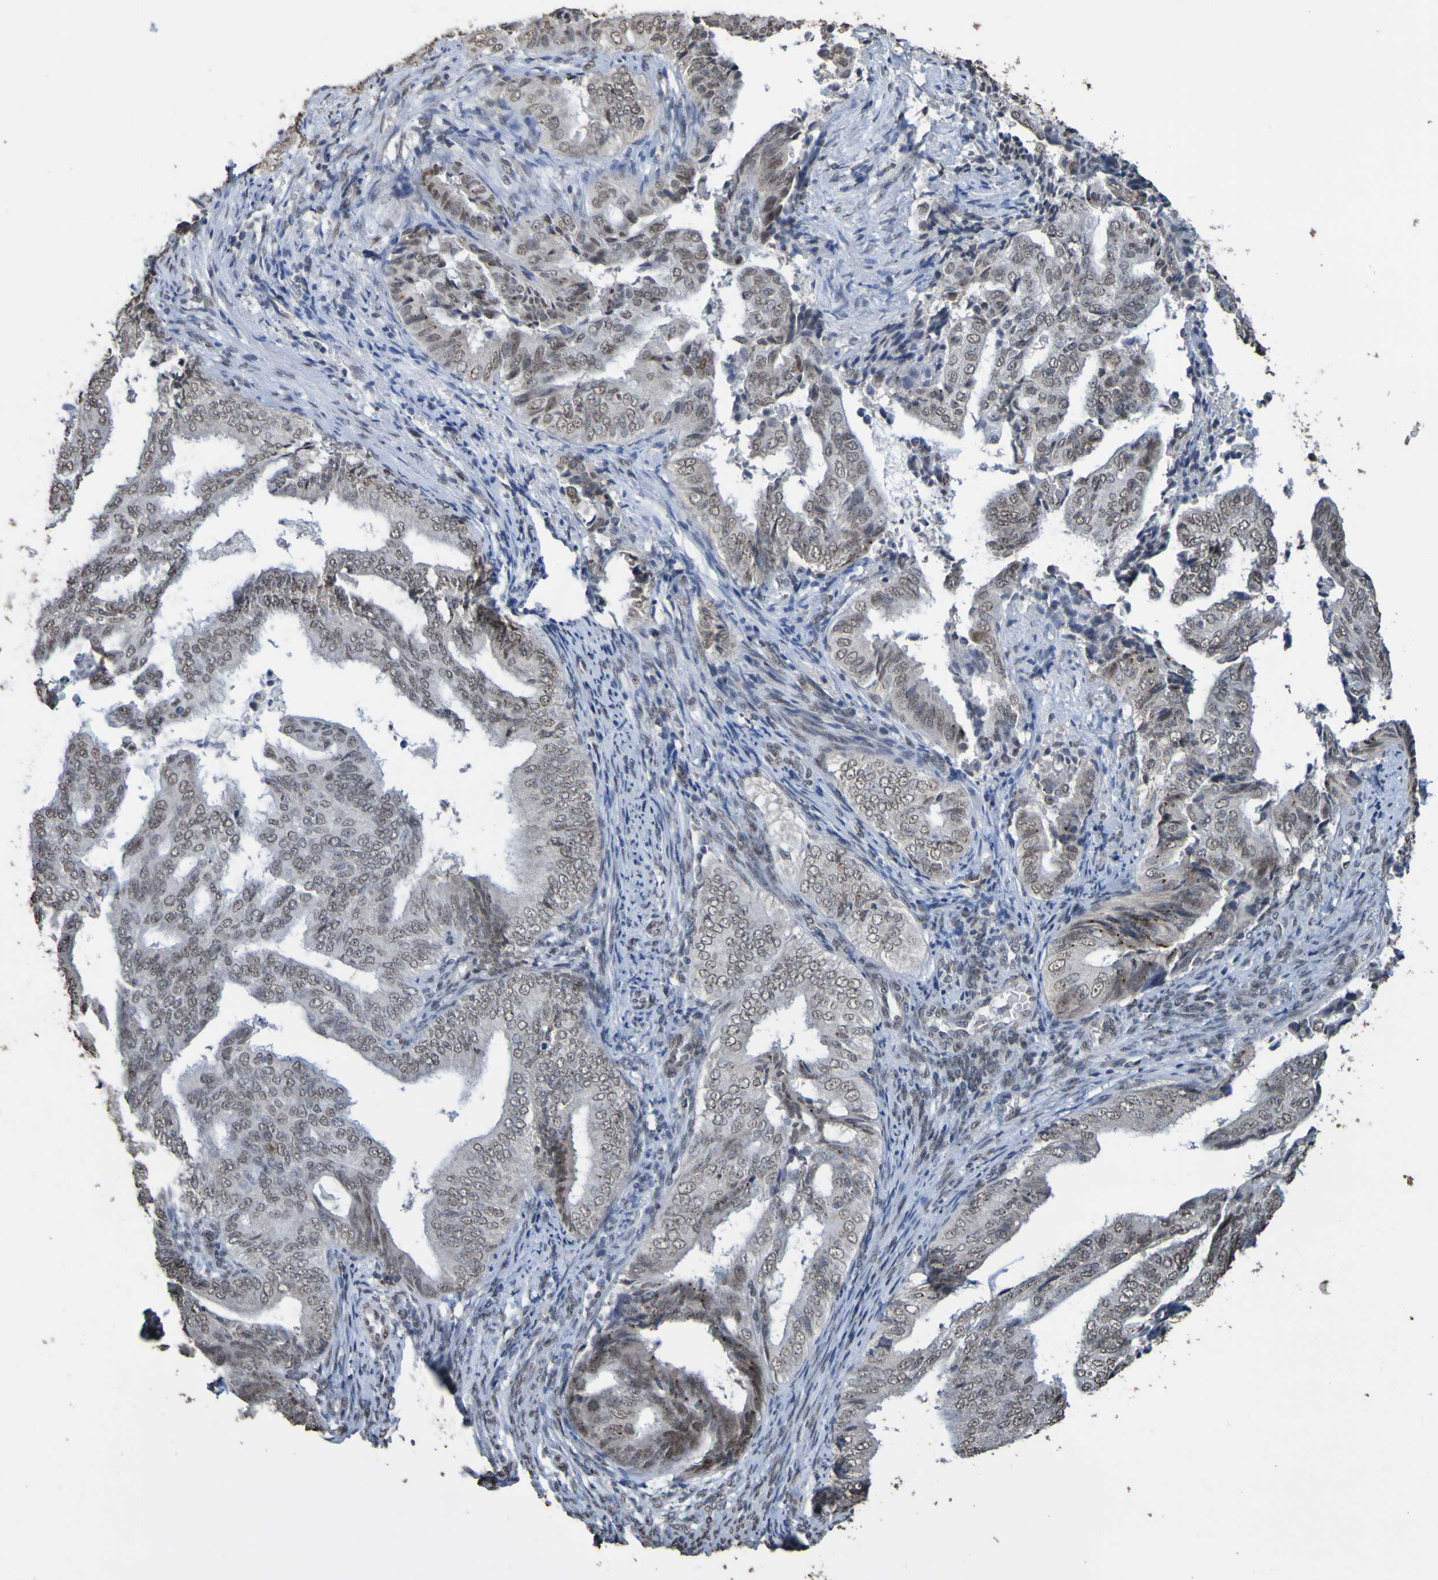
{"staining": {"intensity": "weak", "quantity": ">75%", "location": "nuclear"}, "tissue": "endometrial cancer", "cell_type": "Tumor cells", "image_type": "cancer", "snomed": [{"axis": "morphology", "description": "Adenocarcinoma, NOS"}, {"axis": "topography", "description": "Endometrium"}], "caption": "High-power microscopy captured an immunohistochemistry histopathology image of endometrial cancer (adenocarcinoma), revealing weak nuclear positivity in about >75% of tumor cells.", "gene": "ALKBH2", "patient": {"sex": "female", "age": 58}}